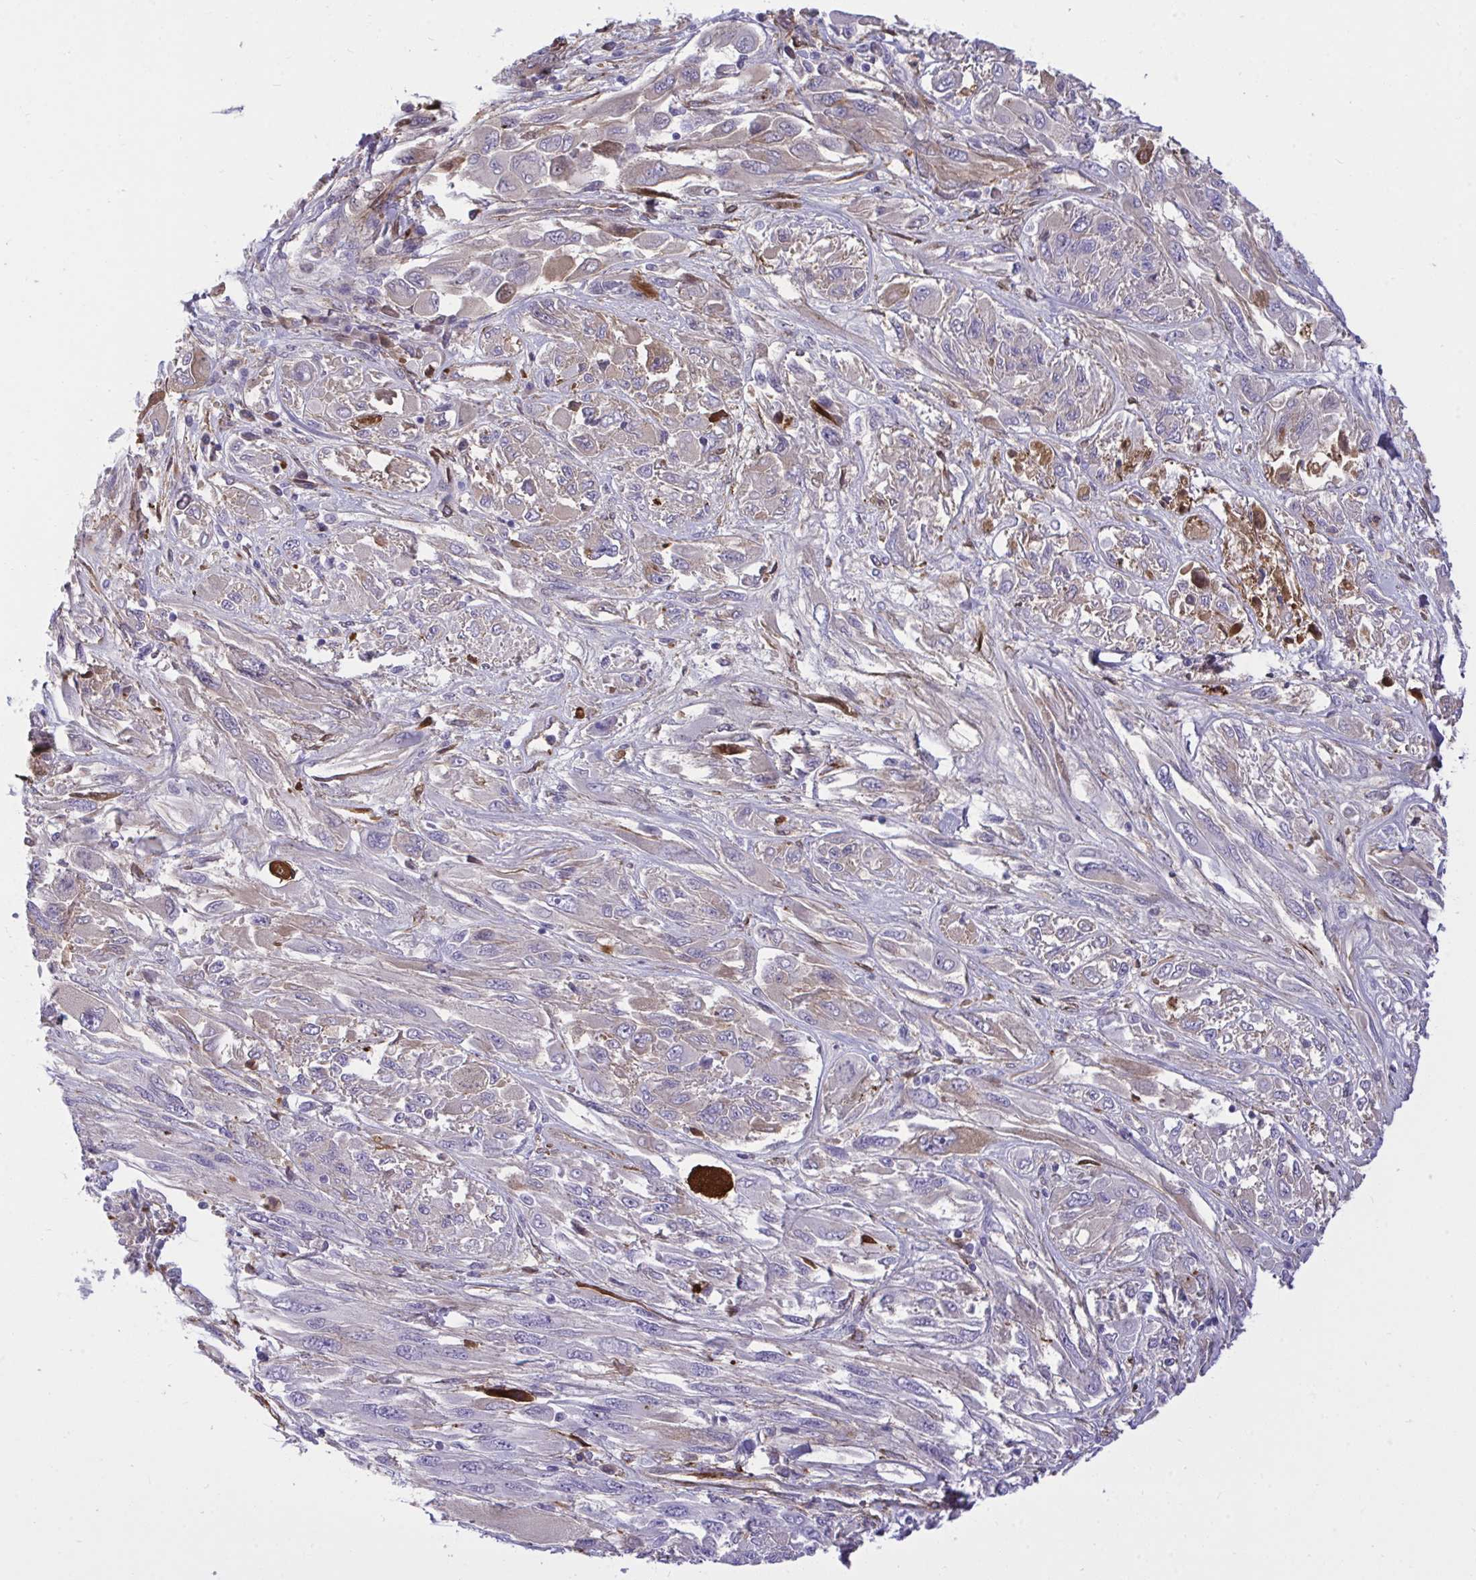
{"staining": {"intensity": "weak", "quantity": "<25%", "location": "cytoplasmic/membranous"}, "tissue": "melanoma", "cell_type": "Tumor cells", "image_type": "cancer", "snomed": [{"axis": "morphology", "description": "Malignant melanoma, NOS"}, {"axis": "topography", "description": "Skin"}], "caption": "Photomicrograph shows no significant protein expression in tumor cells of malignant melanoma.", "gene": "F2", "patient": {"sex": "female", "age": 91}}